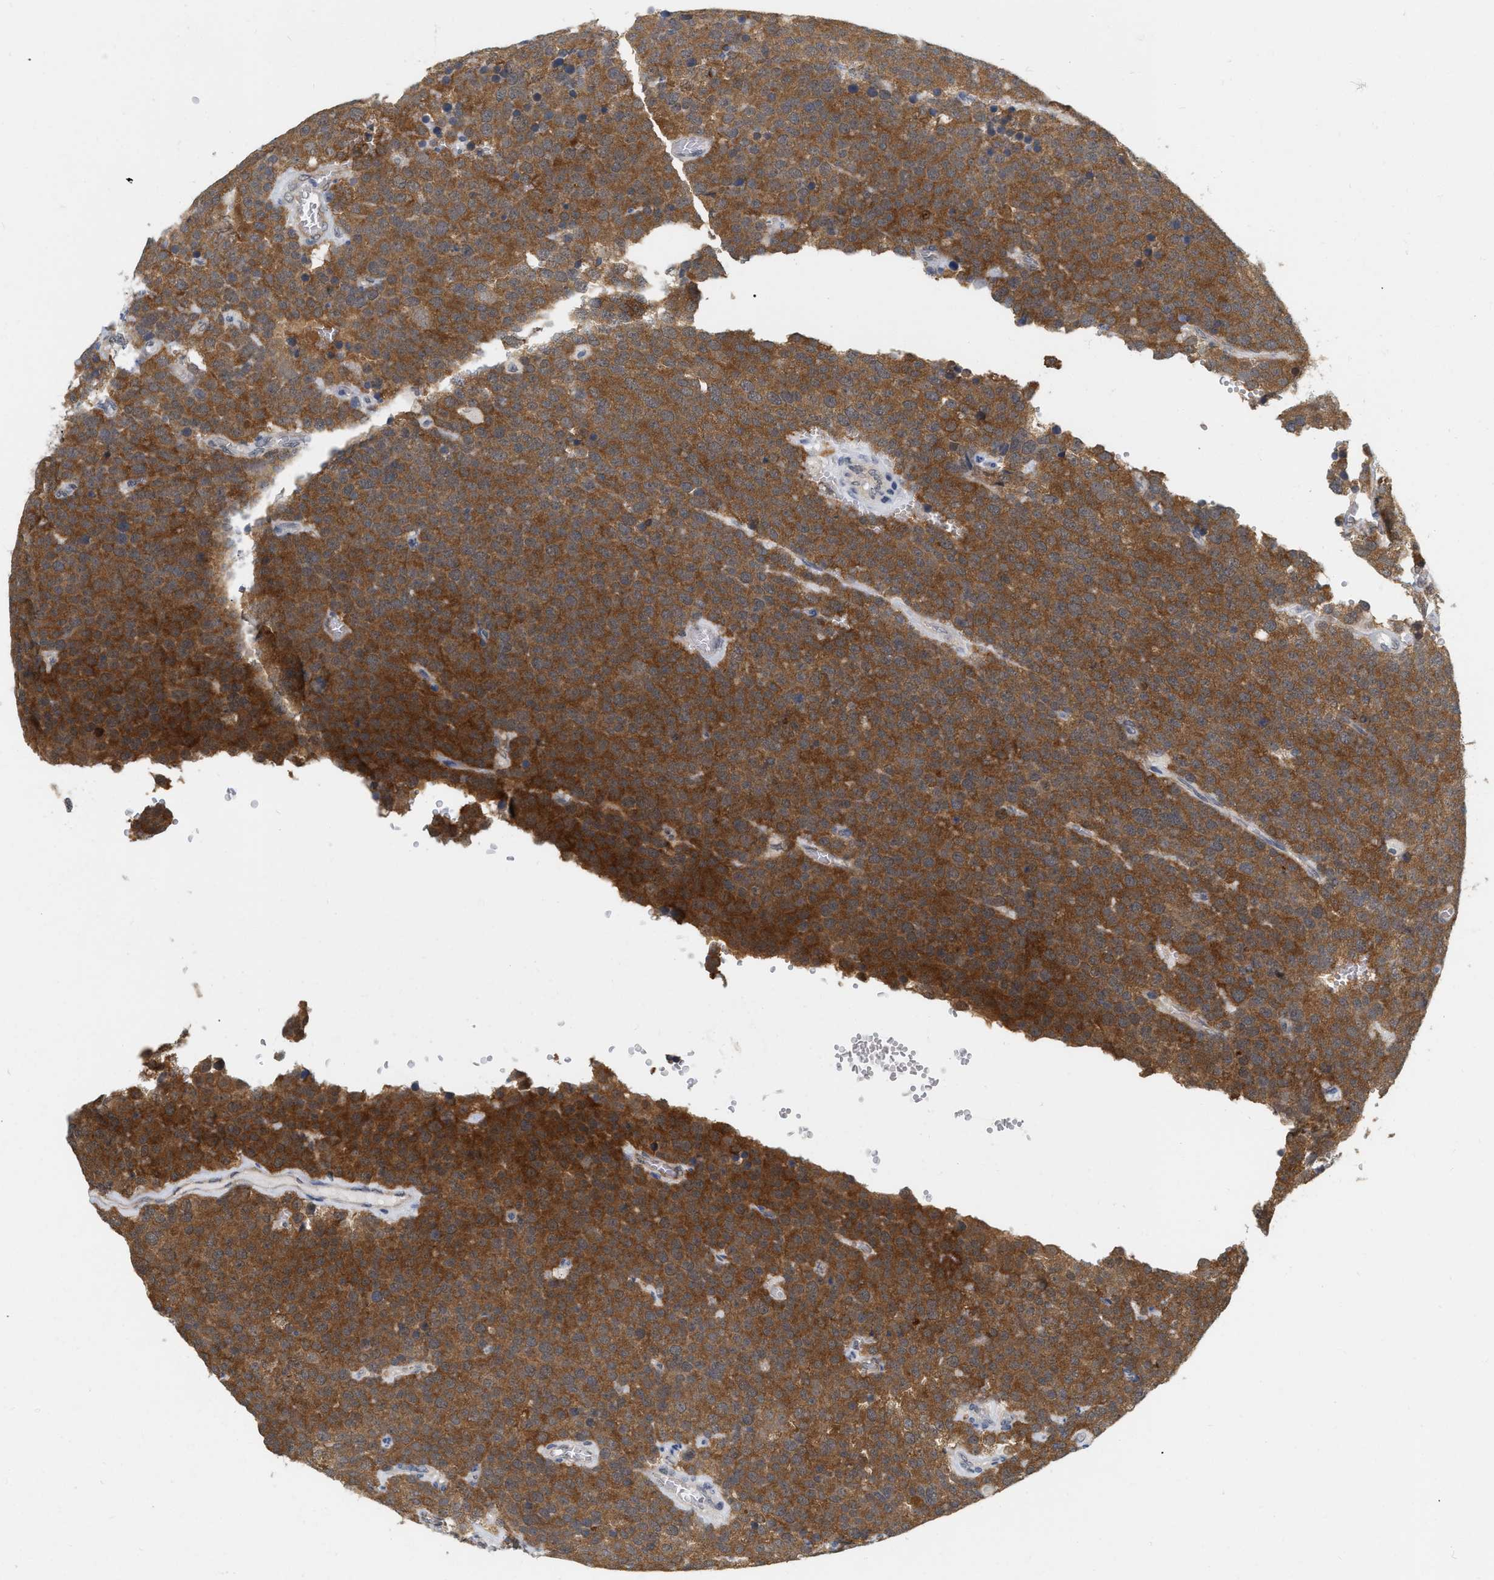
{"staining": {"intensity": "strong", "quantity": ">75%", "location": "cytoplasmic/membranous"}, "tissue": "testis cancer", "cell_type": "Tumor cells", "image_type": "cancer", "snomed": [{"axis": "morphology", "description": "Normal tissue, NOS"}, {"axis": "morphology", "description": "Seminoma, NOS"}, {"axis": "topography", "description": "Testis"}], "caption": "There is high levels of strong cytoplasmic/membranous expression in tumor cells of testis cancer (seminoma), as demonstrated by immunohistochemical staining (brown color).", "gene": "RUVBL1", "patient": {"sex": "male", "age": 71}}